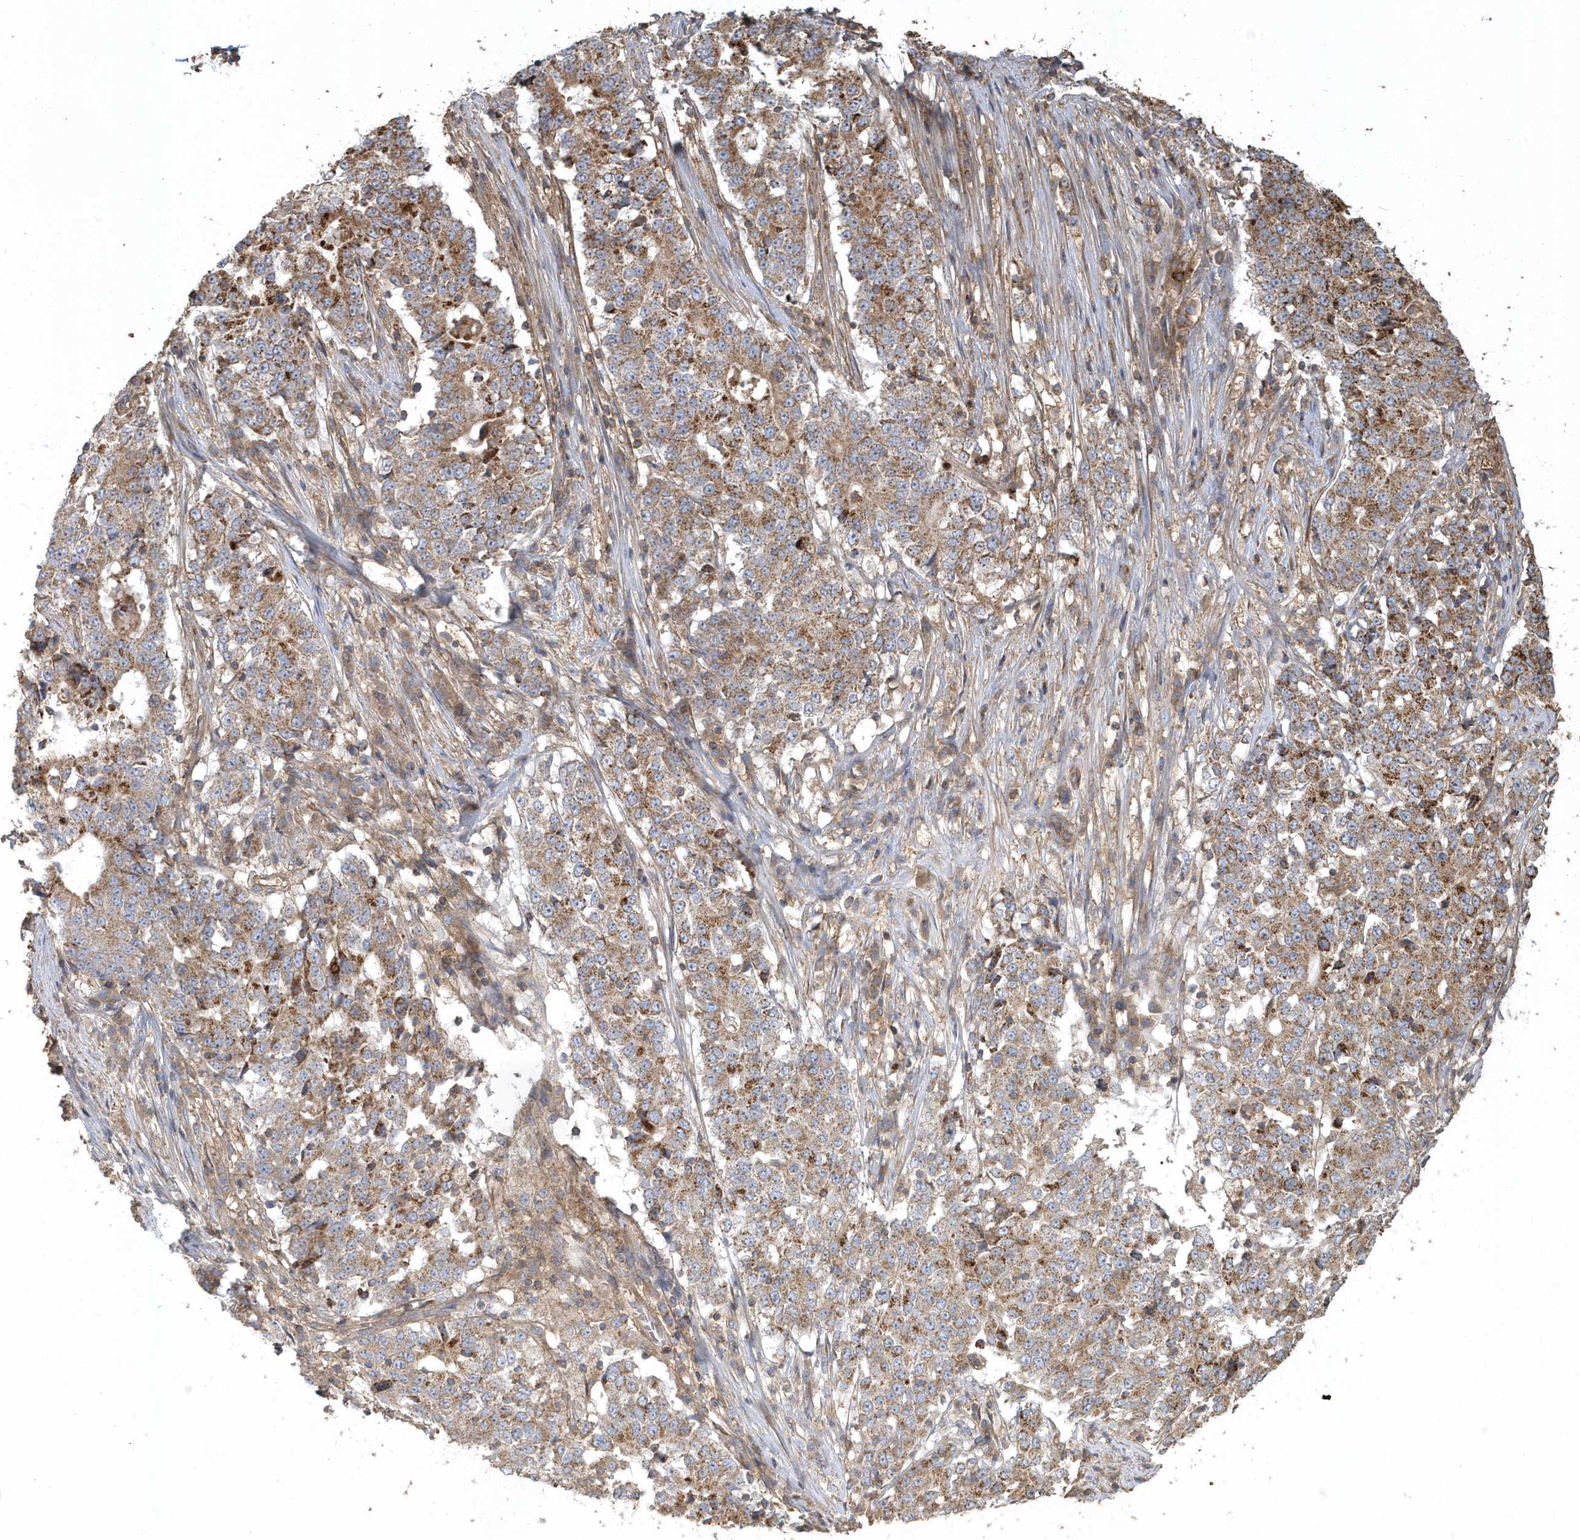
{"staining": {"intensity": "moderate", "quantity": ">75%", "location": "cytoplasmic/membranous"}, "tissue": "stomach cancer", "cell_type": "Tumor cells", "image_type": "cancer", "snomed": [{"axis": "morphology", "description": "Adenocarcinoma, NOS"}, {"axis": "topography", "description": "Stomach"}], "caption": "The immunohistochemical stain labels moderate cytoplasmic/membranous staining in tumor cells of adenocarcinoma (stomach) tissue. Immunohistochemistry (ihc) stains the protein in brown and the nuclei are stained blue.", "gene": "TRAIP", "patient": {"sex": "male", "age": 59}}